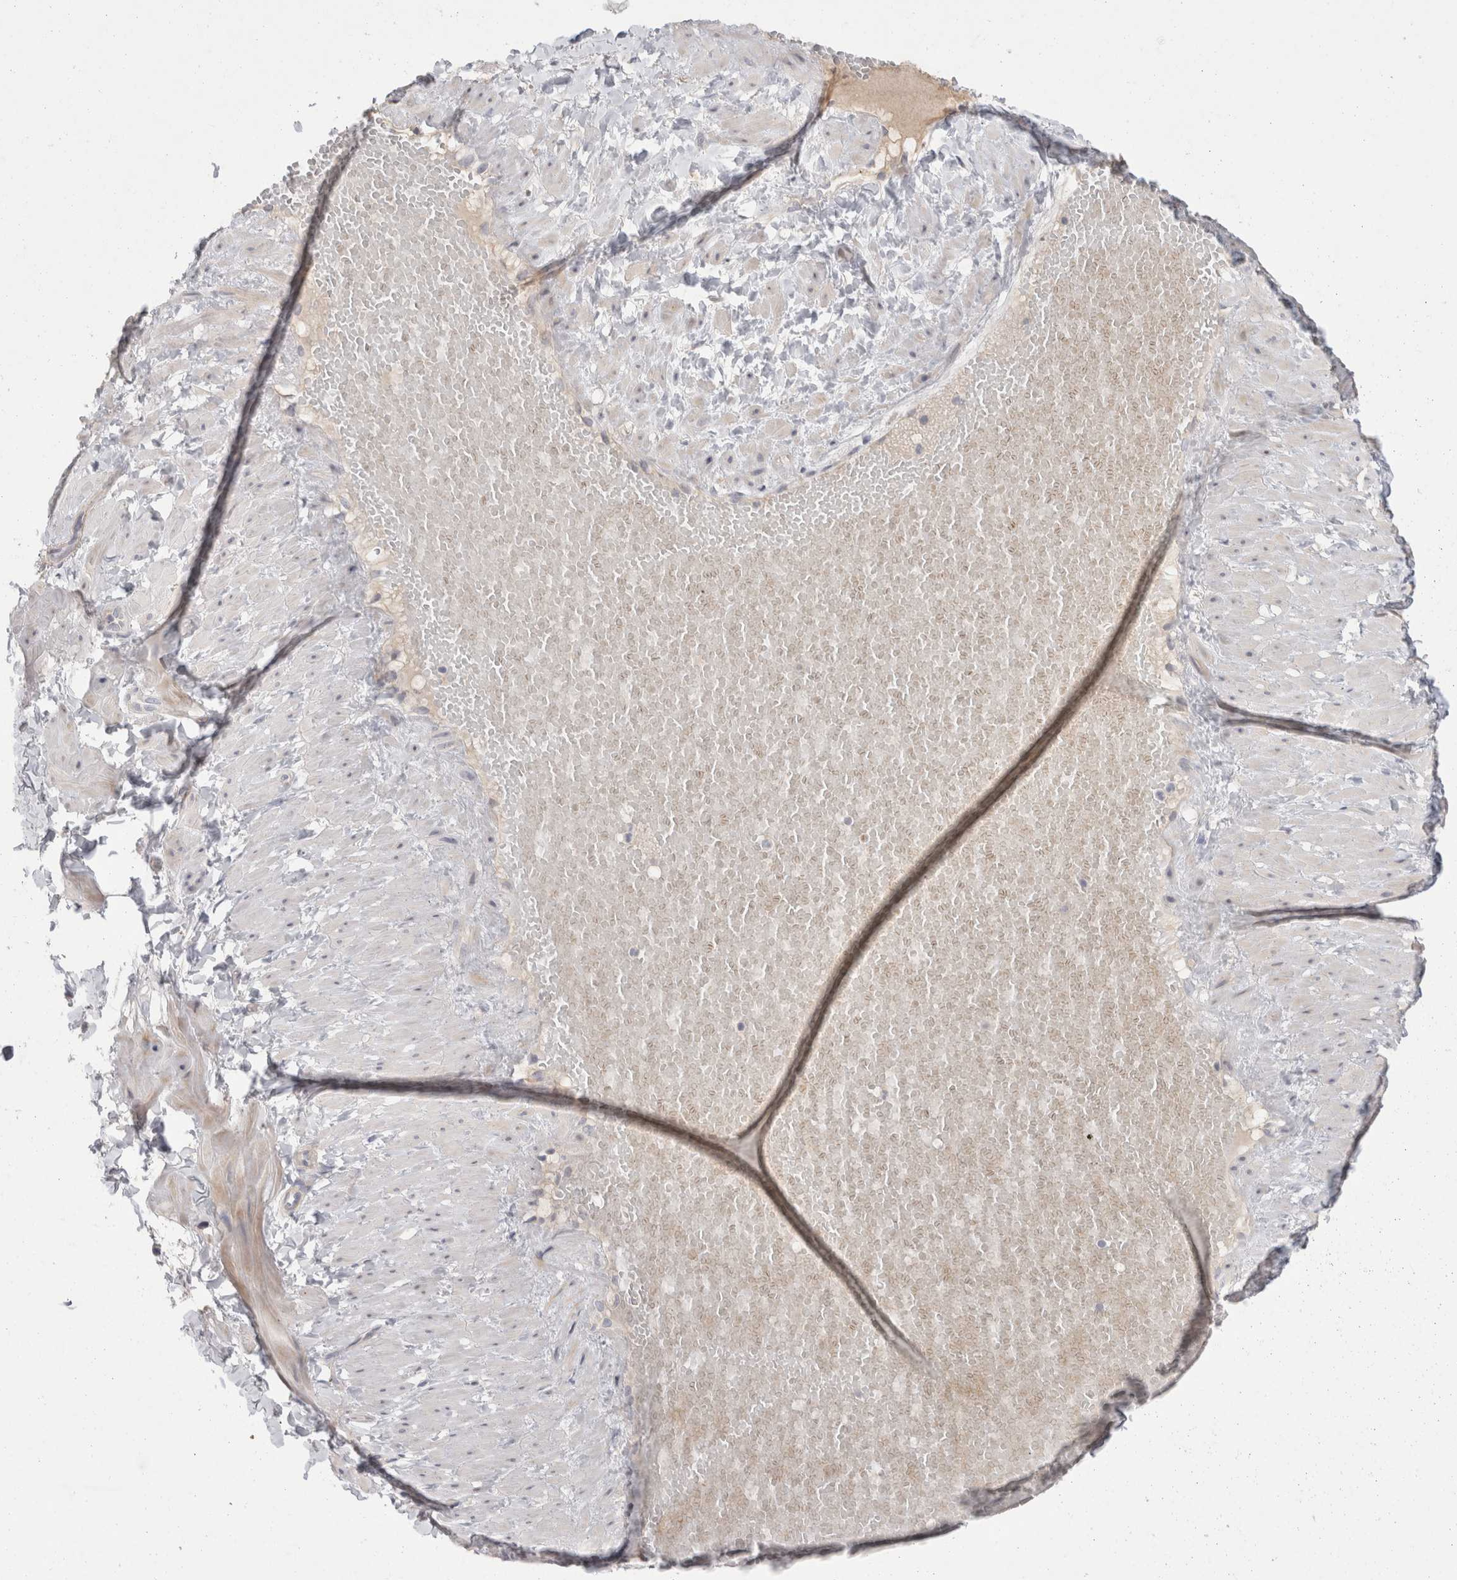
{"staining": {"intensity": "negative", "quantity": "none", "location": "none"}, "tissue": "adipose tissue", "cell_type": "Adipocytes", "image_type": "normal", "snomed": [{"axis": "morphology", "description": "Normal tissue, NOS"}, {"axis": "topography", "description": "Adipose tissue"}, {"axis": "topography", "description": "Vascular tissue"}, {"axis": "topography", "description": "Peripheral nerve tissue"}], "caption": "The IHC micrograph has no significant expression in adipocytes of adipose tissue.", "gene": "GAA", "patient": {"sex": "male", "age": 25}}